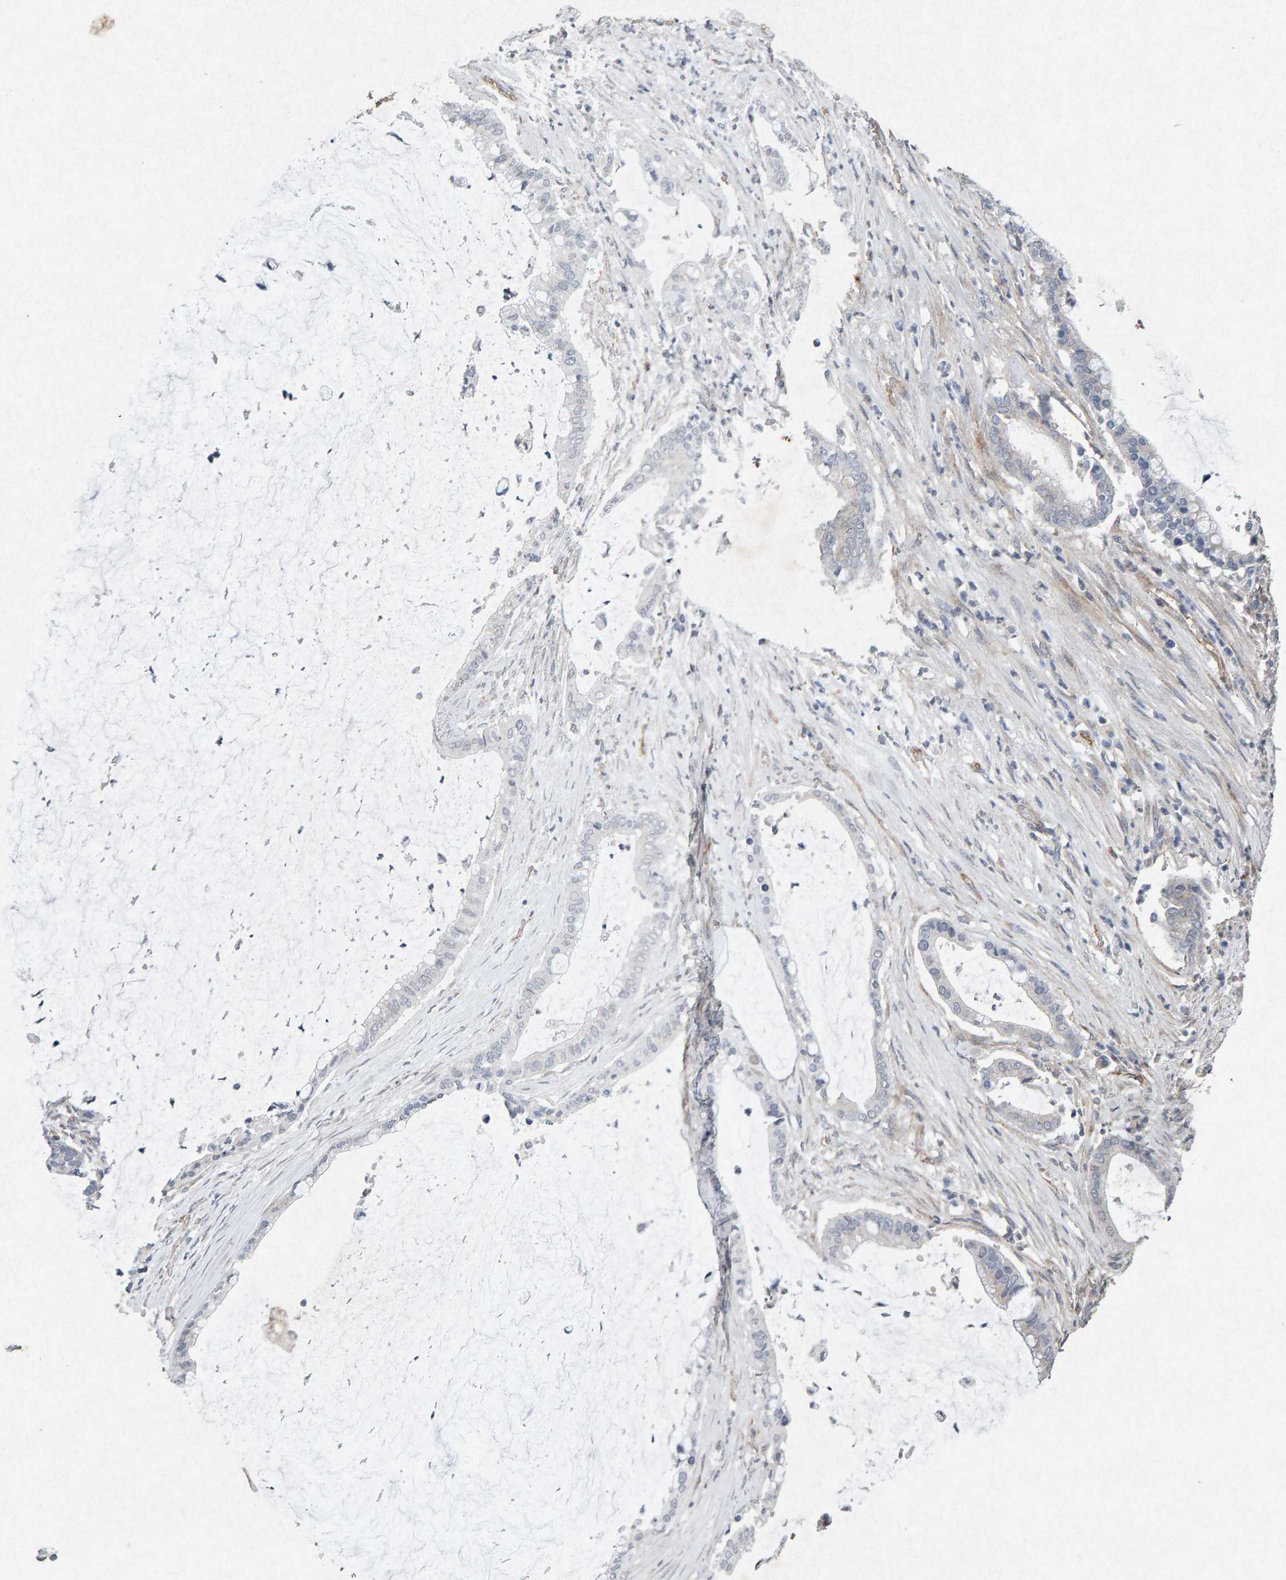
{"staining": {"intensity": "negative", "quantity": "none", "location": "none"}, "tissue": "pancreatic cancer", "cell_type": "Tumor cells", "image_type": "cancer", "snomed": [{"axis": "morphology", "description": "Adenocarcinoma, NOS"}, {"axis": "topography", "description": "Pancreas"}], "caption": "Tumor cells are negative for protein expression in human pancreatic cancer.", "gene": "PTPRM", "patient": {"sex": "male", "age": 41}}